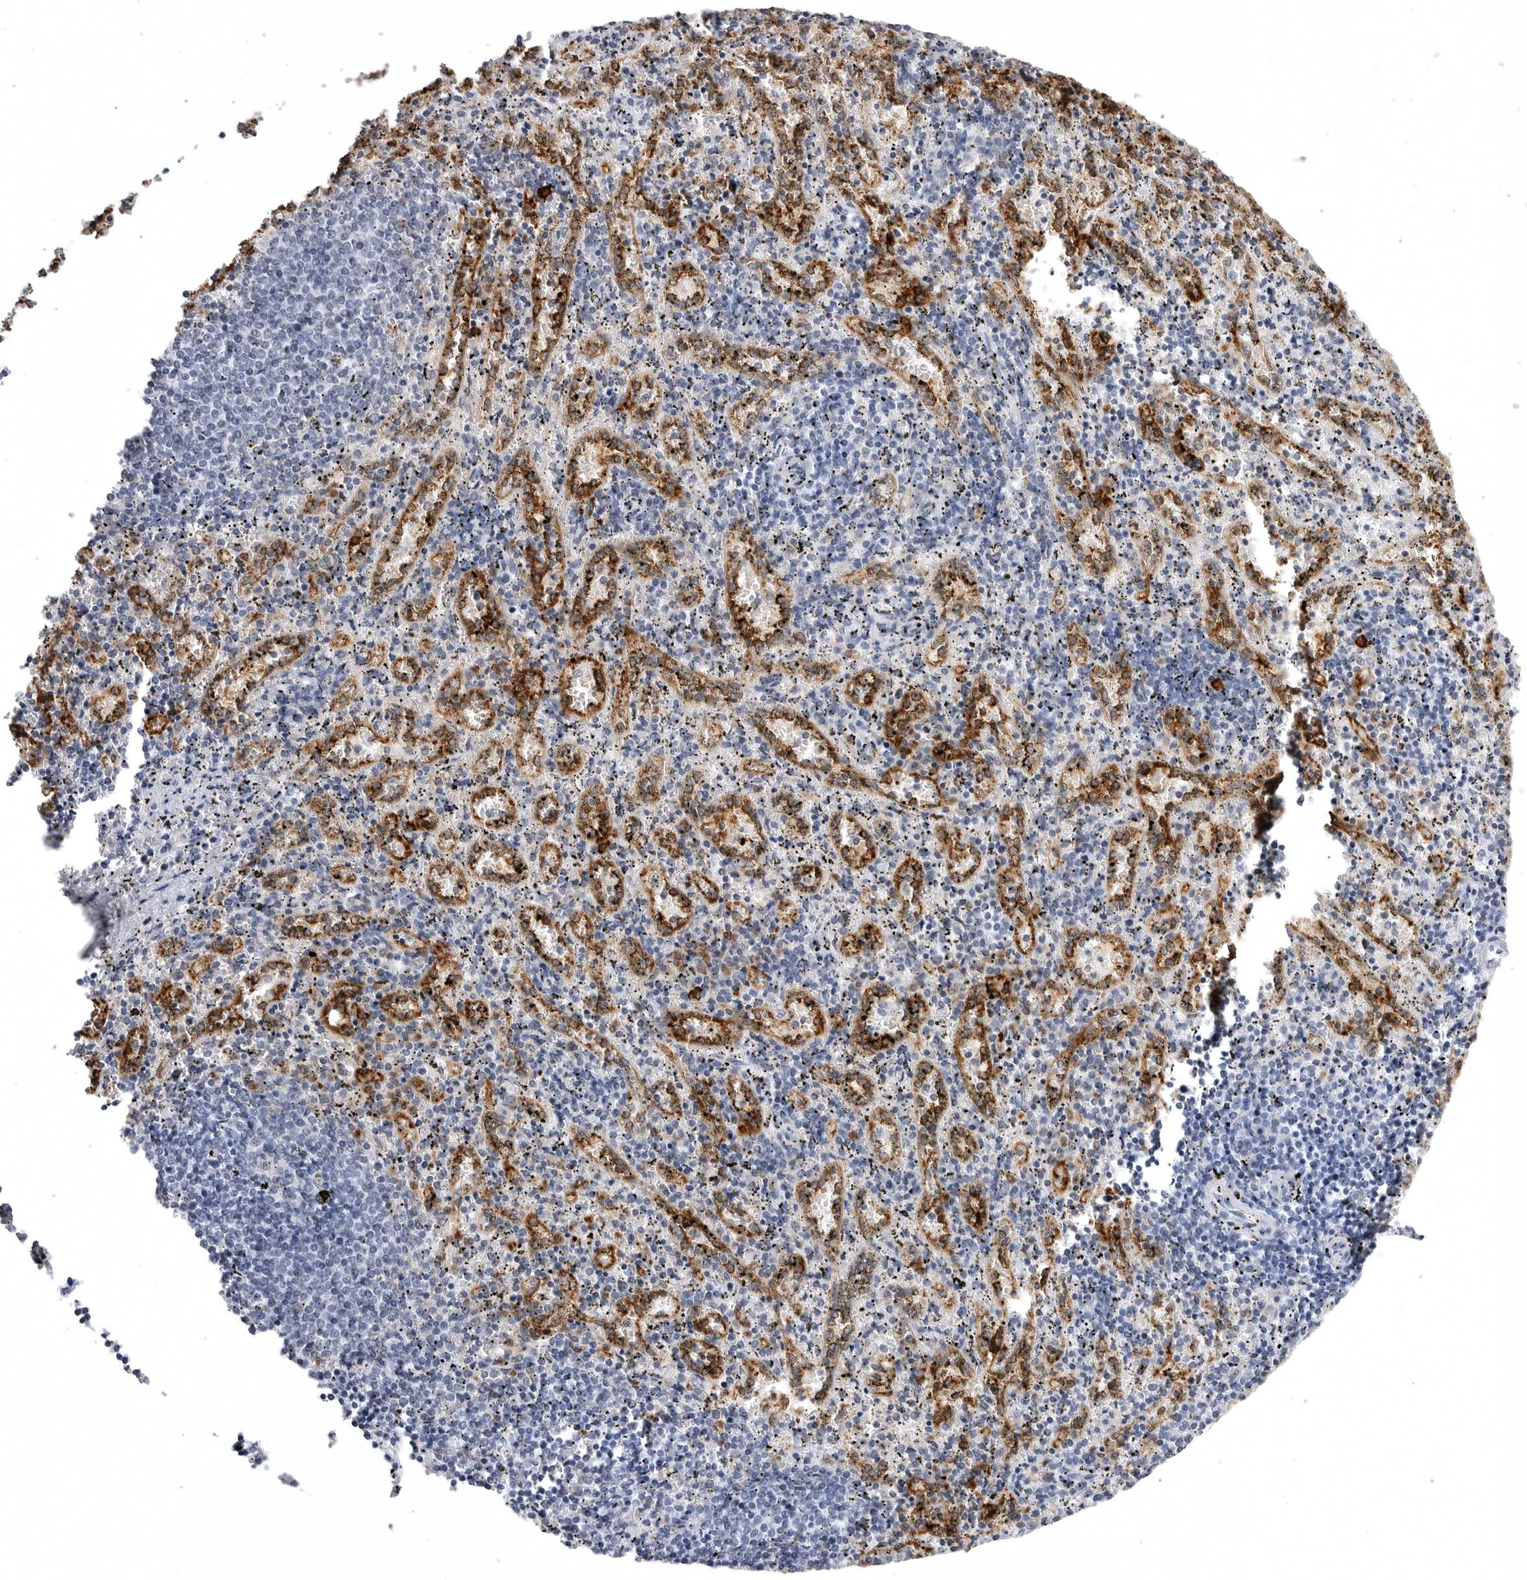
{"staining": {"intensity": "negative", "quantity": "none", "location": "none"}, "tissue": "spleen", "cell_type": "Cells in red pulp", "image_type": "normal", "snomed": [{"axis": "morphology", "description": "Normal tissue, NOS"}, {"axis": "topography", "description": "Spleen"}], "caption": "This is an immunohistochemistry (IHC) micrograph of benign spleen. There is no expression in cells in red pulp.", "gene": "STAP2", "patient": {"sex": "male", "age": 11}}